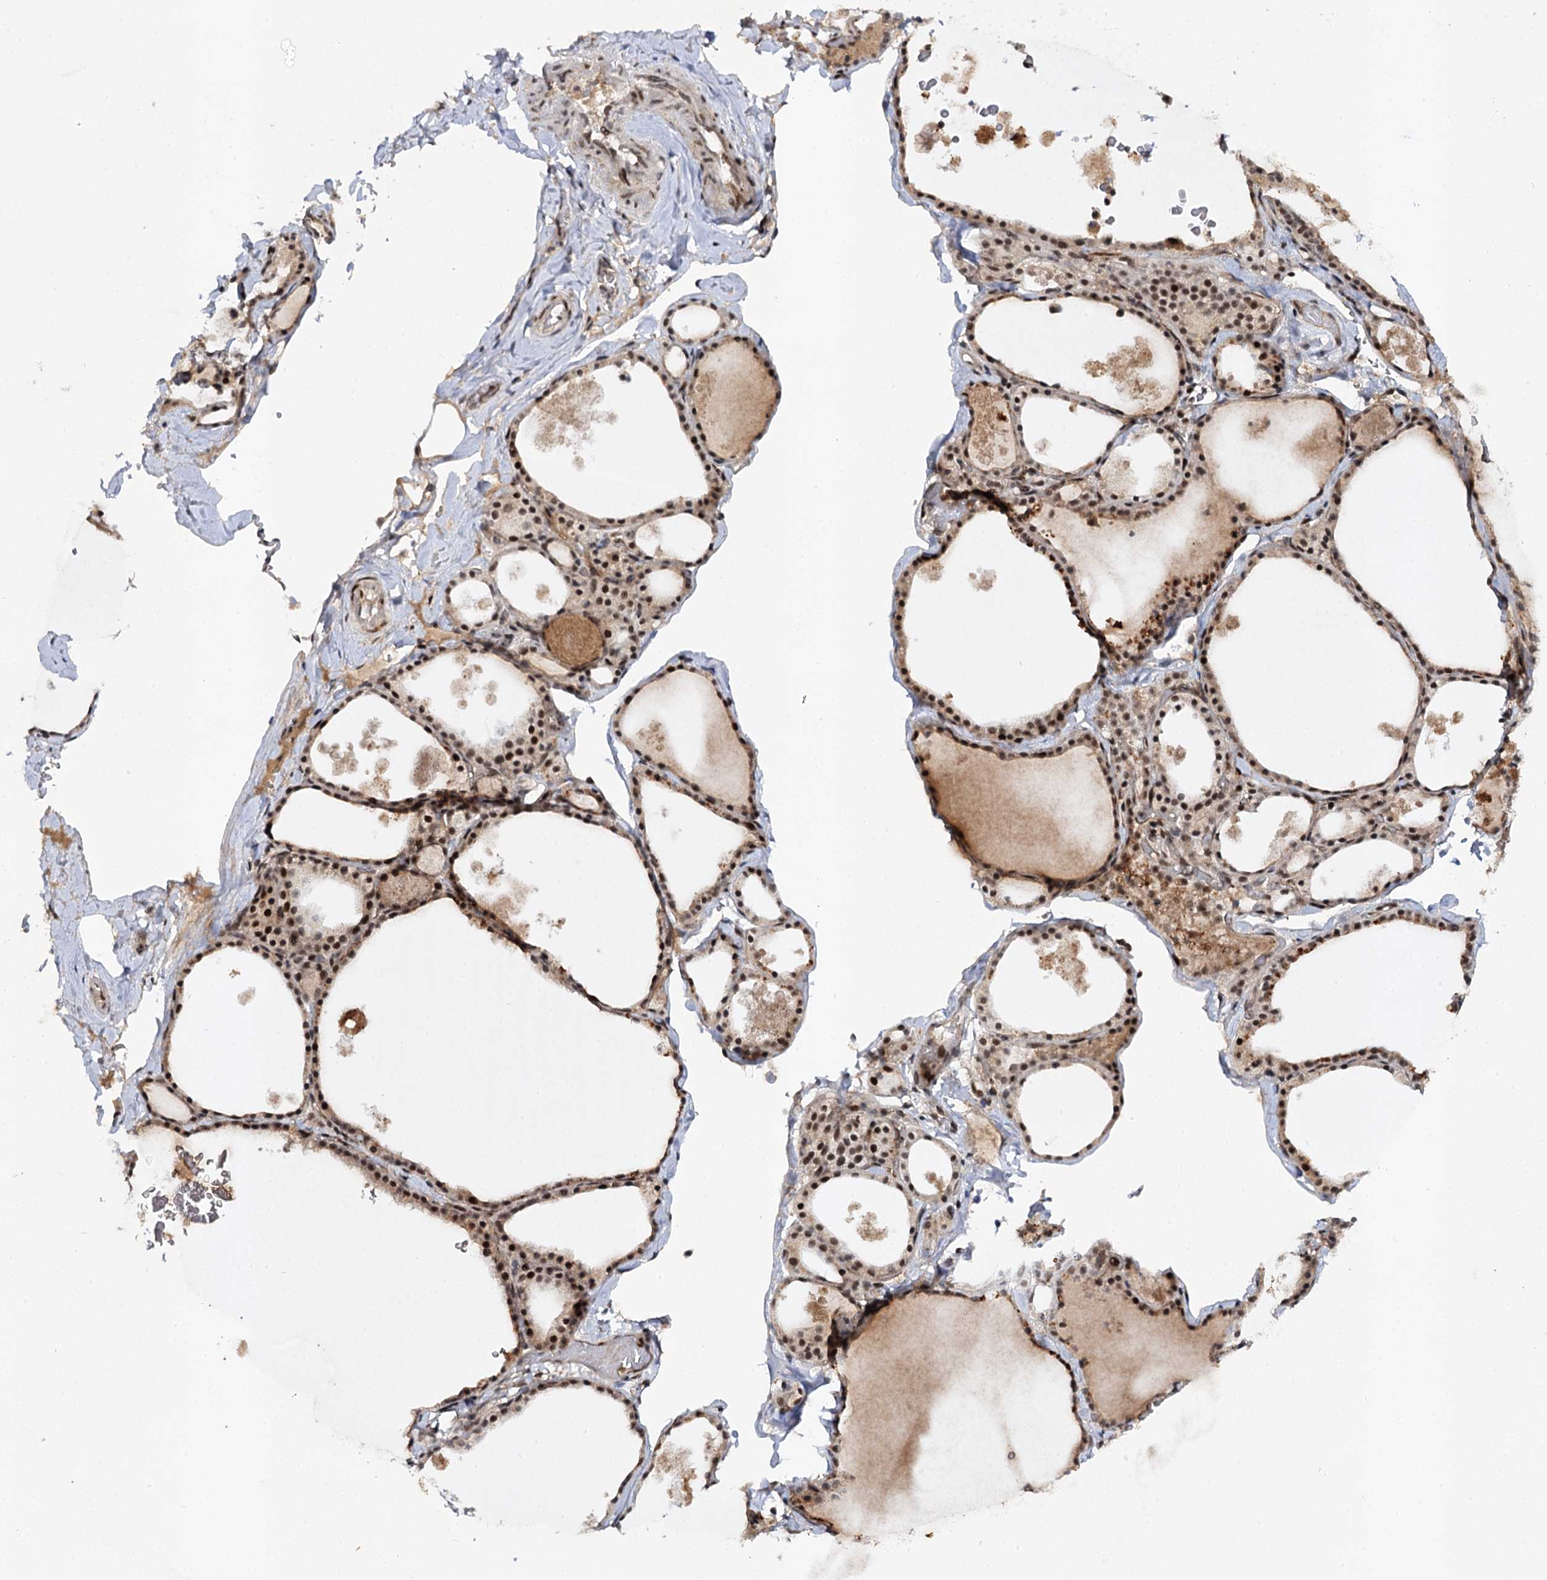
{"staining": {"intensity": "moderate", "quantity": ">75%", "location": "nuclear"}, "tissue": "thyroid gland", "cell_type": "Glandular cells", "image_type": "normal", "snomed": [{"axis": "morphology", "description": "Normal tissue, NOS"}, {"axis": "topography", "description": "Thyroid gland"}], "caption": "Immunohistochemistry (IHC) of normal human thyroid gland shows medium levels of moderate nuclear expression in approximately >75% of glandular cells.", "gene": "BUD13", "patient": {"sex": "male", "age": 56}}